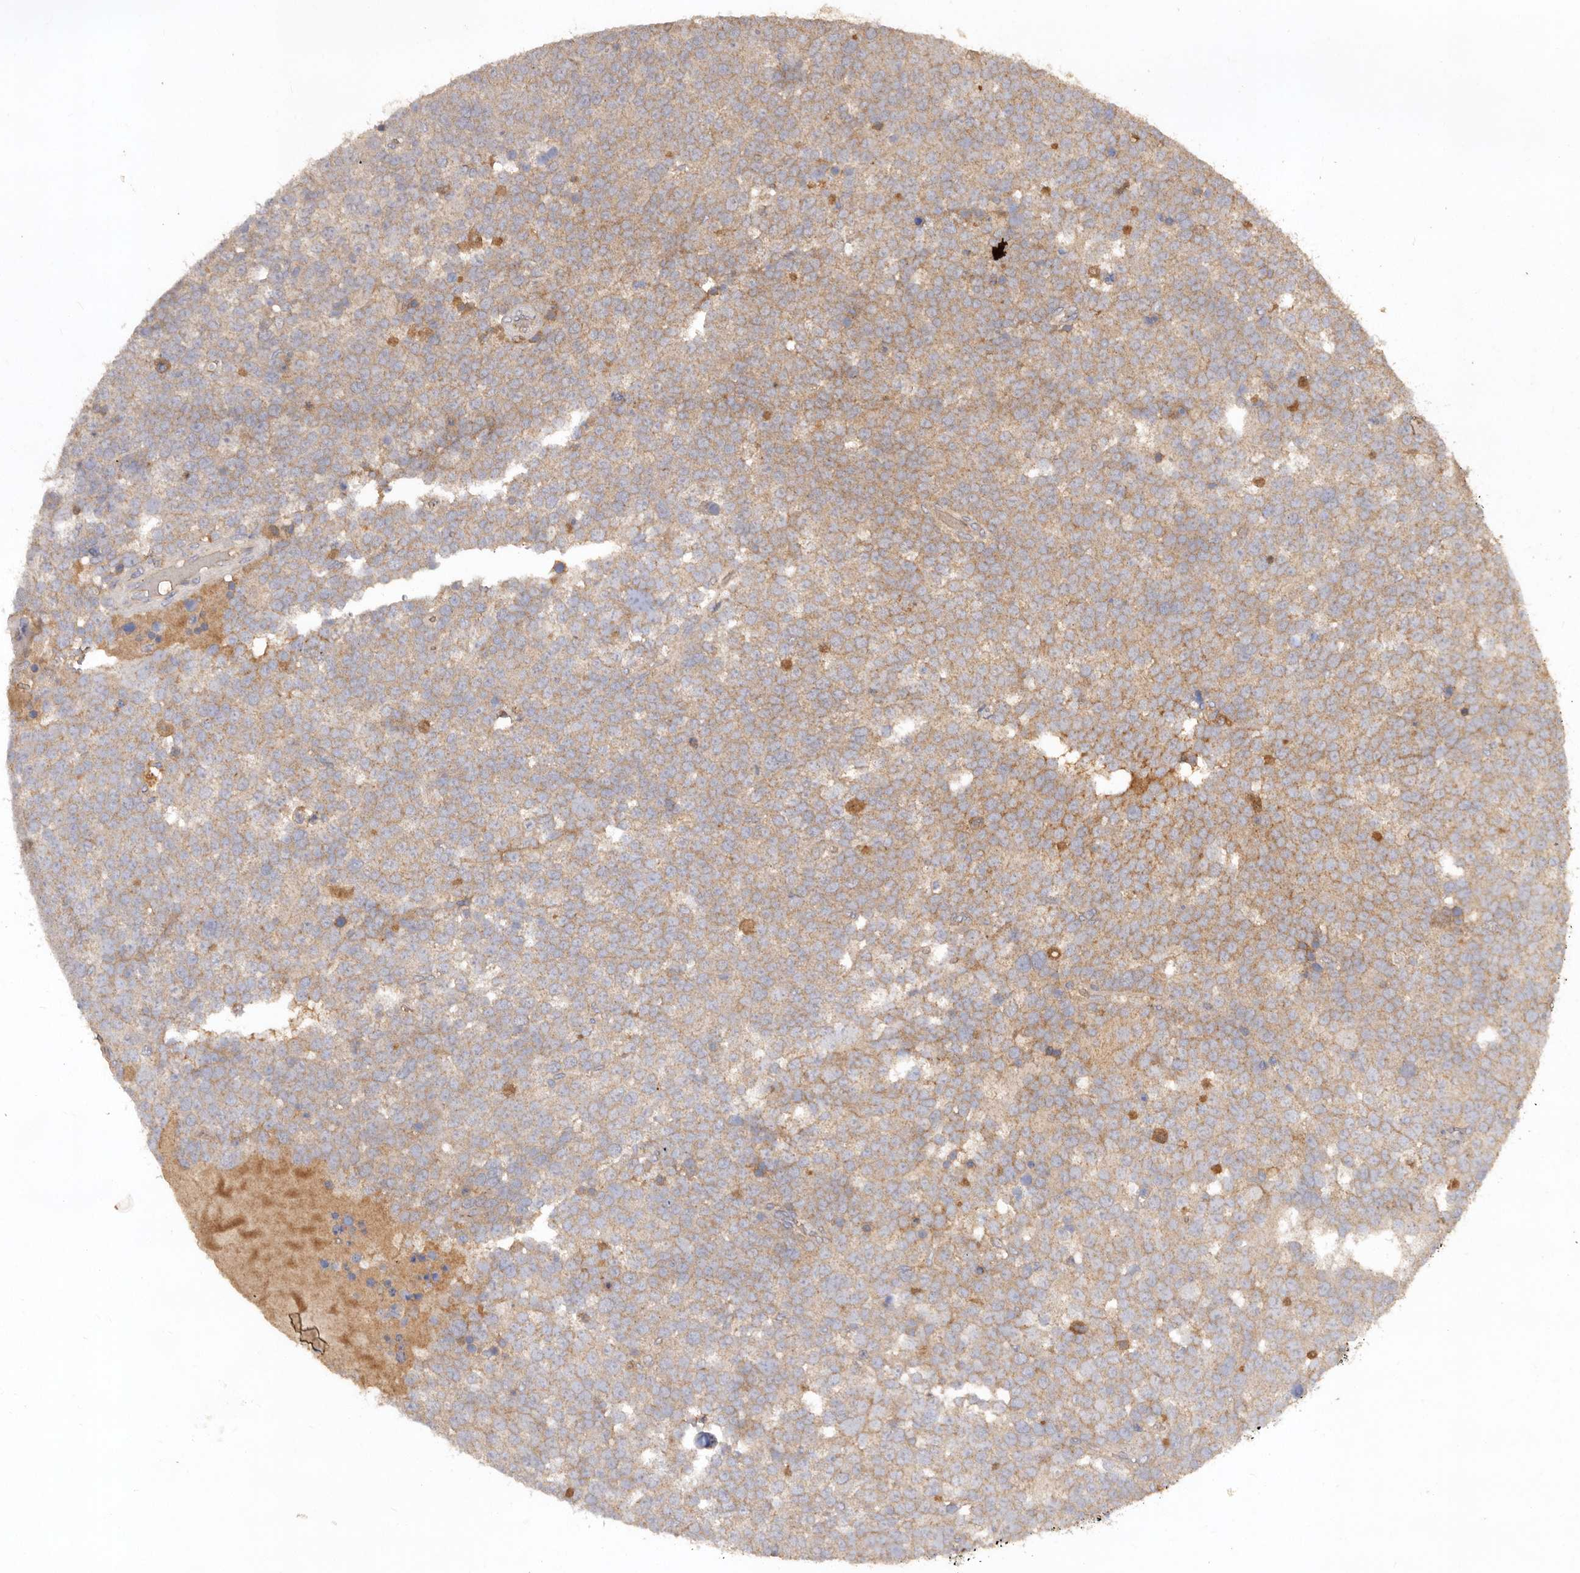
{"staining": {"intensity": "weak", "quantity": ">75%", "location": "cytoplasmic/membranous"}, "tissue": "testis cancer", "cell_type": "Tumor cells", "image_type": "cancer", "snomed": [{"axis": "morphology", "description": "Seminoma, NOS"}, {"axis": "topography", "description": "Testis"}], "caption": "Protein expression analysis of testis cancer (seminoma) demonstrates weak cytoplasmic/membranous positivity in approximately >75% of tumor cells.", "gene": "FARS2", "patient": {"sex": "male", "age": 71}}